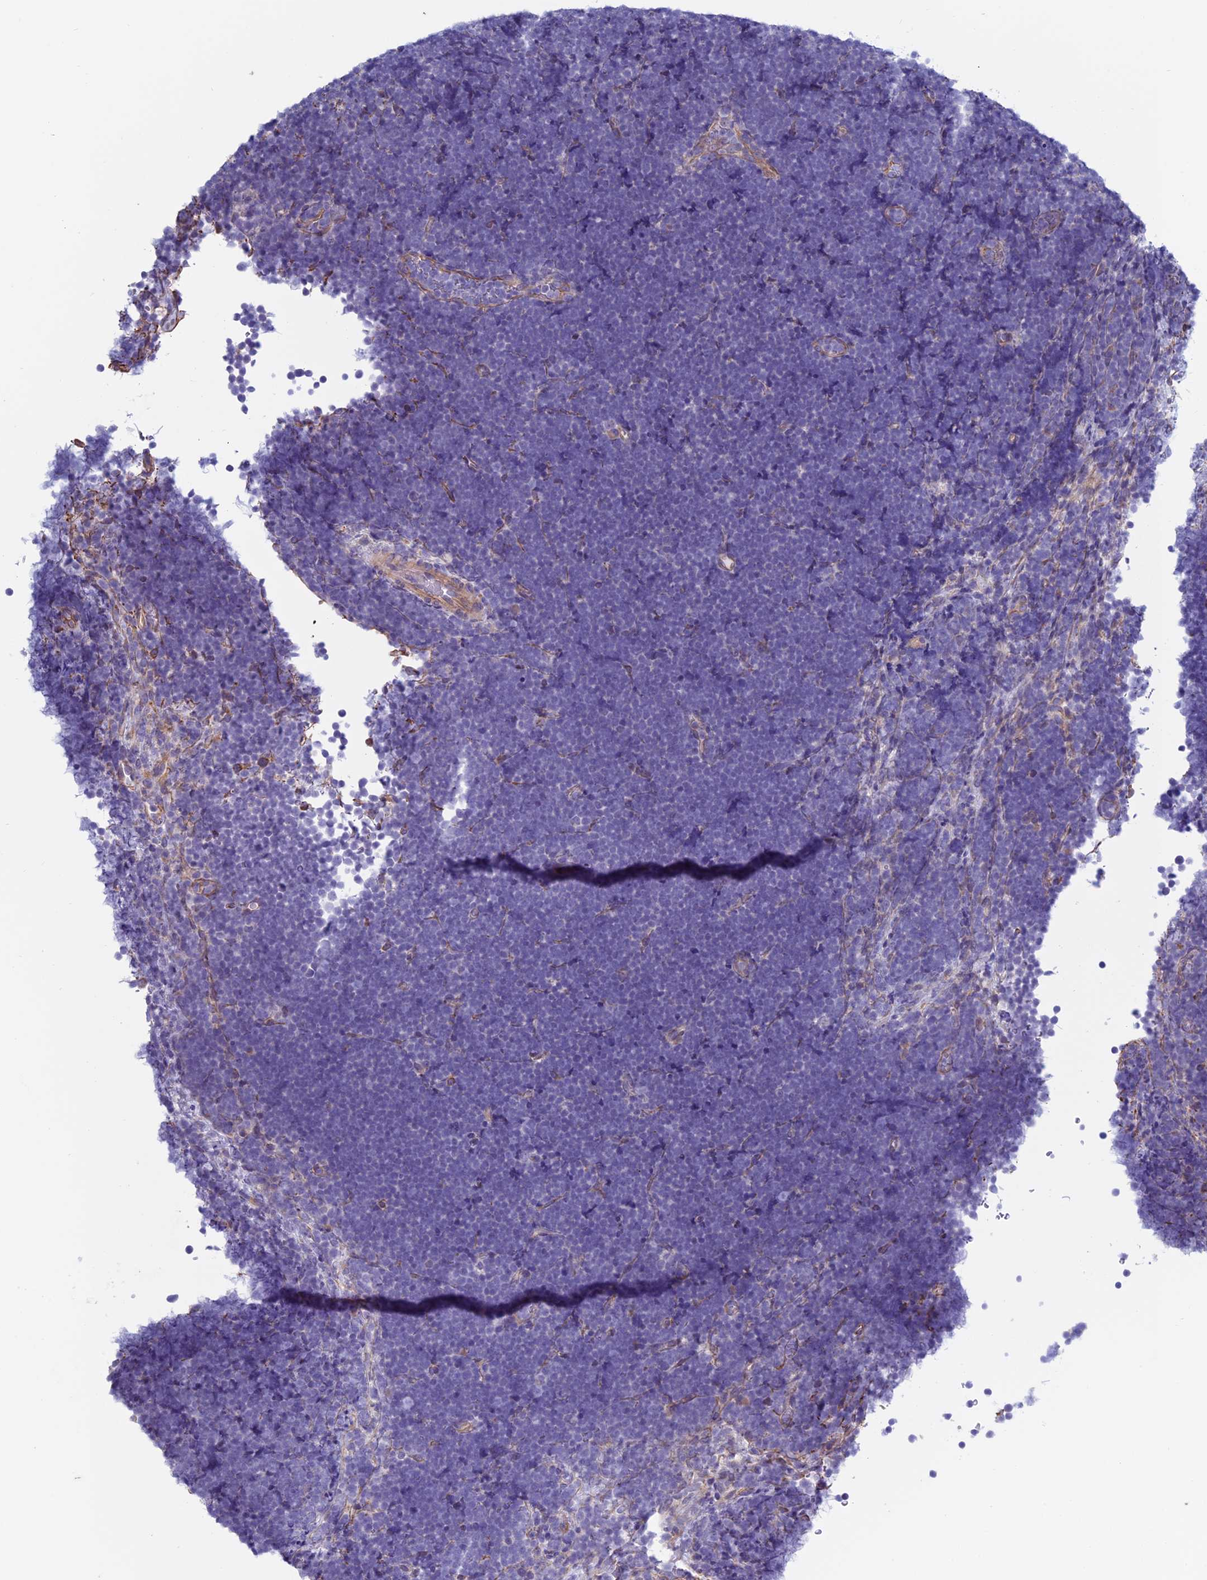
{"staining": {"intensity": "negative", "quantity": "none", "location": "none"}, "tissue": "lymphoma", "cell_type": "Tumor cells", "image_type": "cancer", "snomed": [{"axis": "morphology", "description": "Malignant lymphoma, non-Hodgkin's type, High grade"}, {"axis": "topography", "description": "Lymph node"}], "caption": "There is no significant positivity in tumor cells of lymphoma. (Brightfield microscopy of DAB immunohistochemistry (IHC) at high magnification).", "gene": "BCL2L10", "patient": {"sex": "male", "age": 13}}